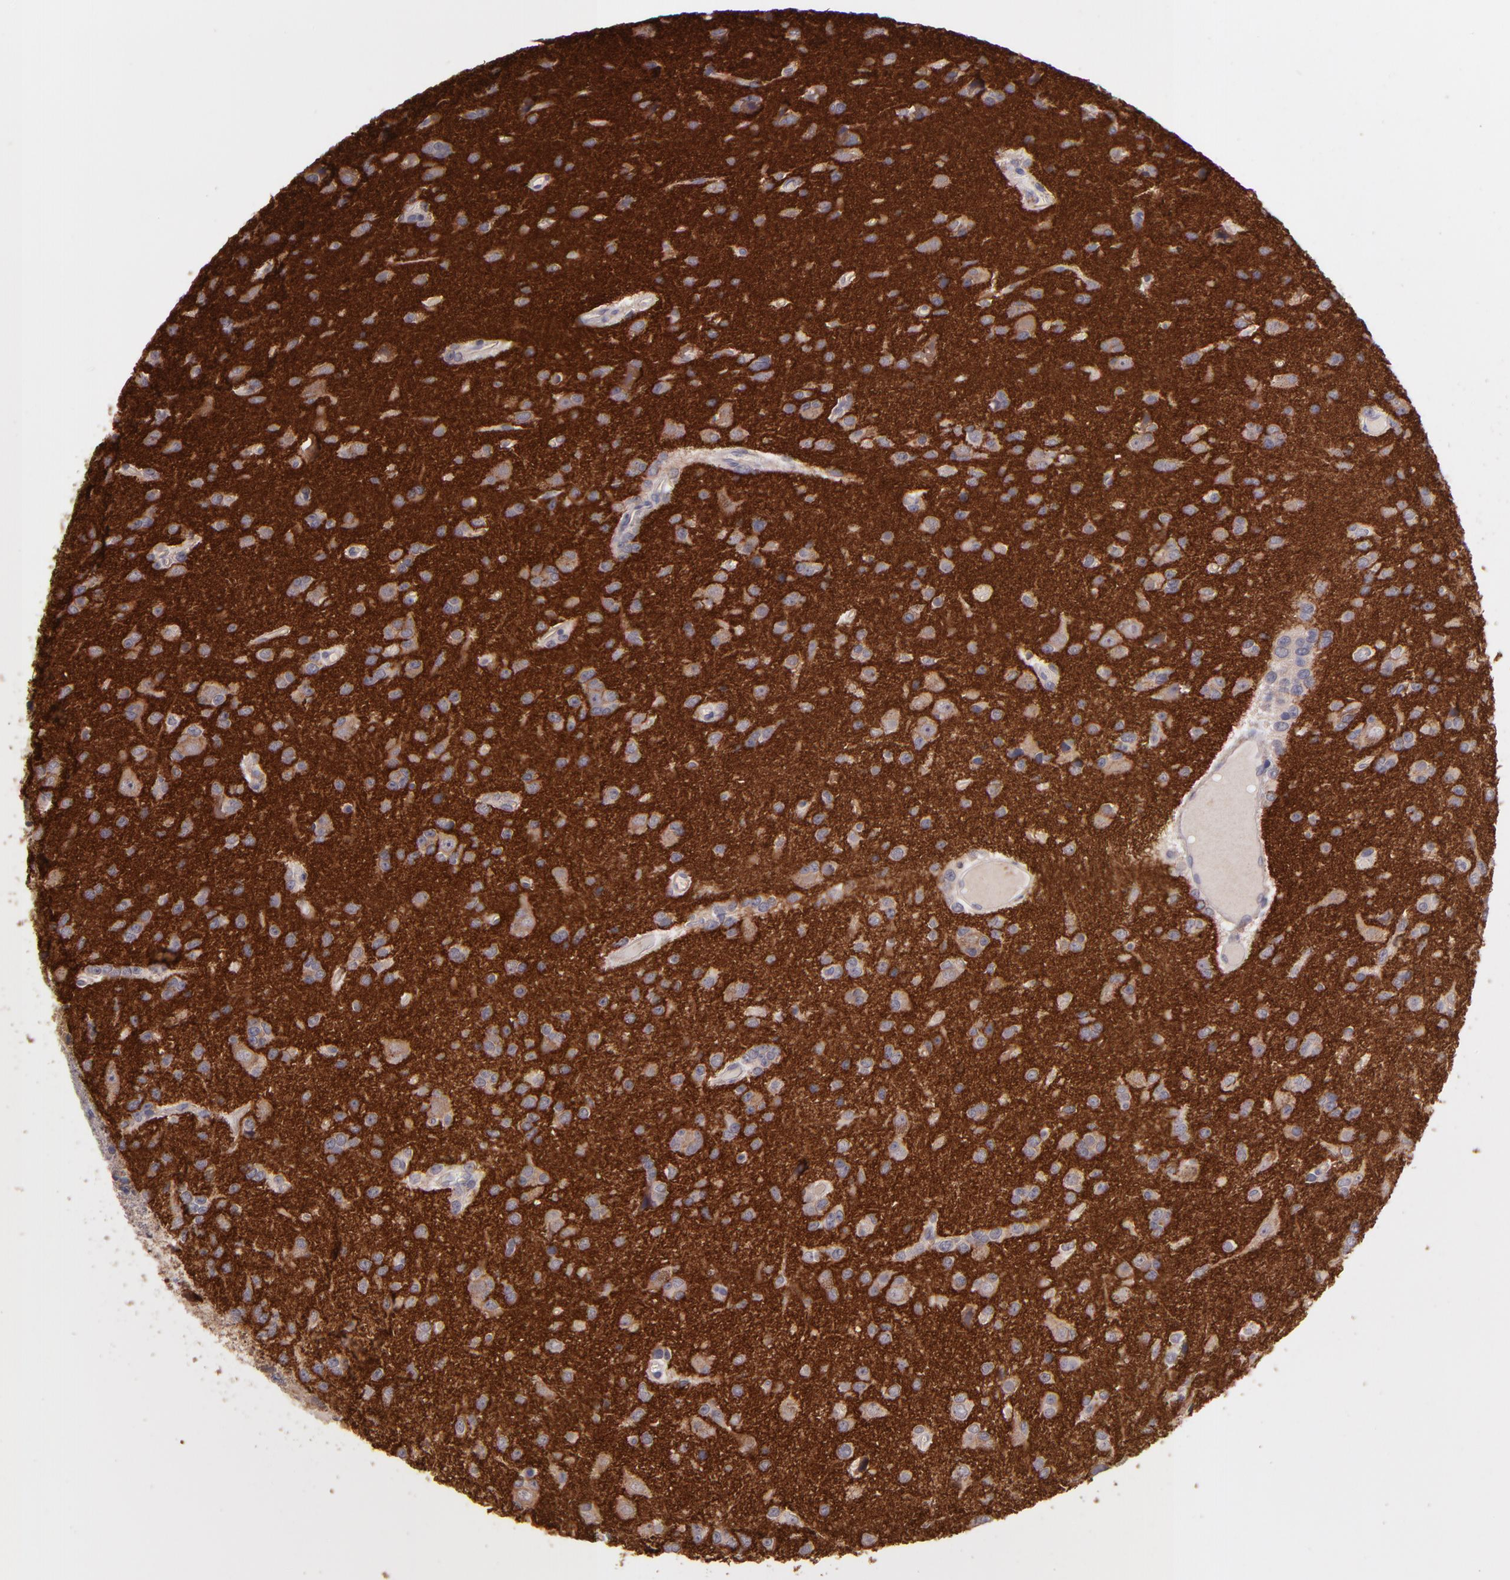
{"staining": {"intensity": "weak", "quantity": "<25%", "location": "cytoplasmic/membranous"}, "tissue": "glioma", "cell_type": "Tumor cells", "image_type": "cancer", "snomed": [{"axis": "morphology", "description": "Glioma, malignant, Low grade"}, {"axis": "topography", "description": "Brain"}], "caption": "IHC micrograph of glioma stained for a protein (brown), which exhibits no staining in tumor cells. Brightfield microscopy of immunohistochemistry stained with DAB (3,3'-diaminobenzidine) (brown) and hematoxylin (blue), captured at high magnification.", "gene": "GNAZ", "patient": {"sex": "male", "age": 42}}